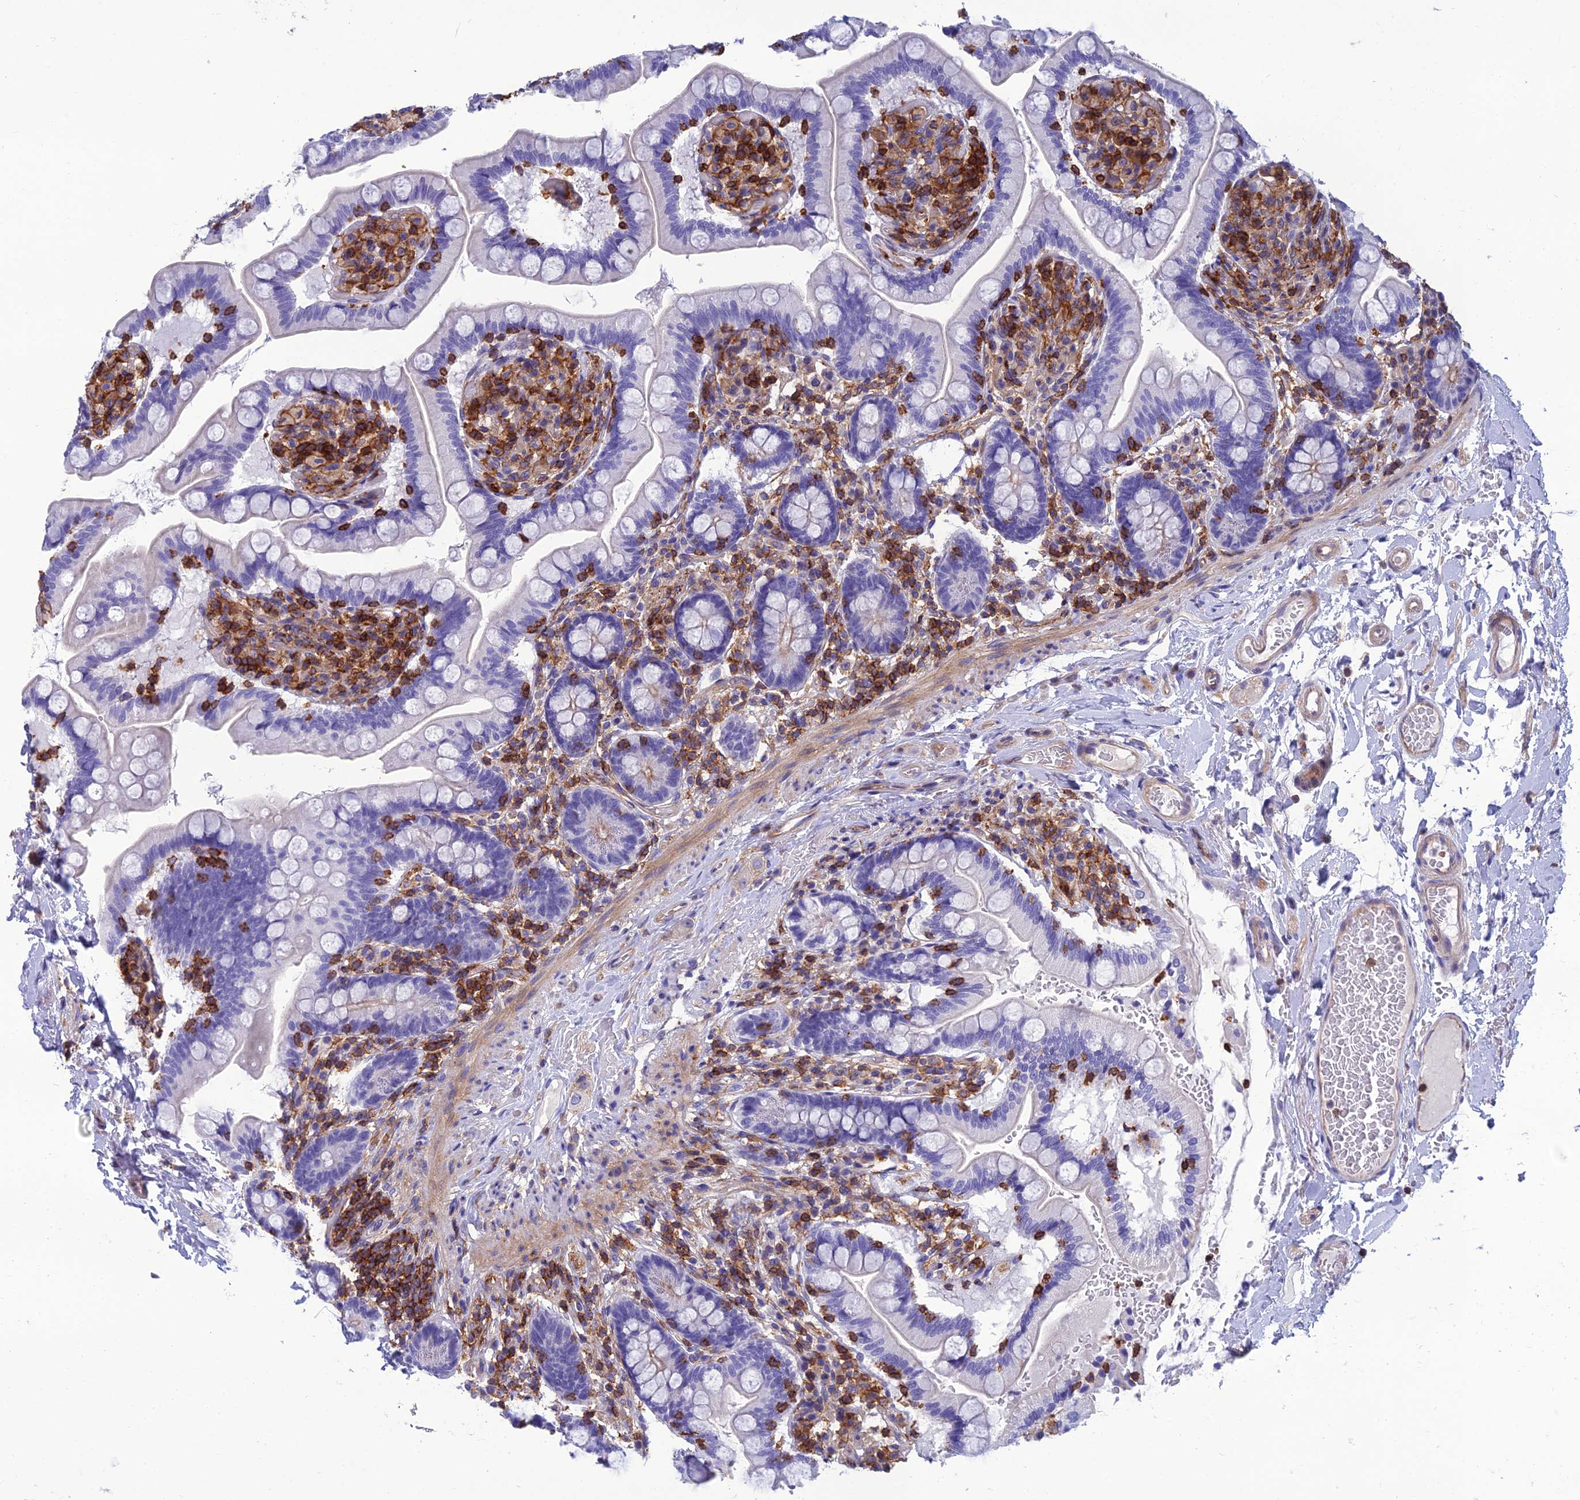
{"staining": {"intensity": "negative", "quantity": "none", "location": "none"}, "tissue": "small intestine", "cell_type": "Glandular cells", "image_type": "normal", "snomed": [{"axis": "morphology", "description": "Normal tissue, NOS"}, {"axis": "topography", "description": "Small intestine"}], "caption": "Glandular cells are negative for brown protein staining in unremarkable small intestine. The staining was performed using DAB (3,3'-diaminobenzidine) to visualize the protein expression in brown, while the nuclei were stained in blue with hematoxylin (Magnification: 20x).", "gene": "PPP1R18", "patient": {"sex": "female", "age": 64}}